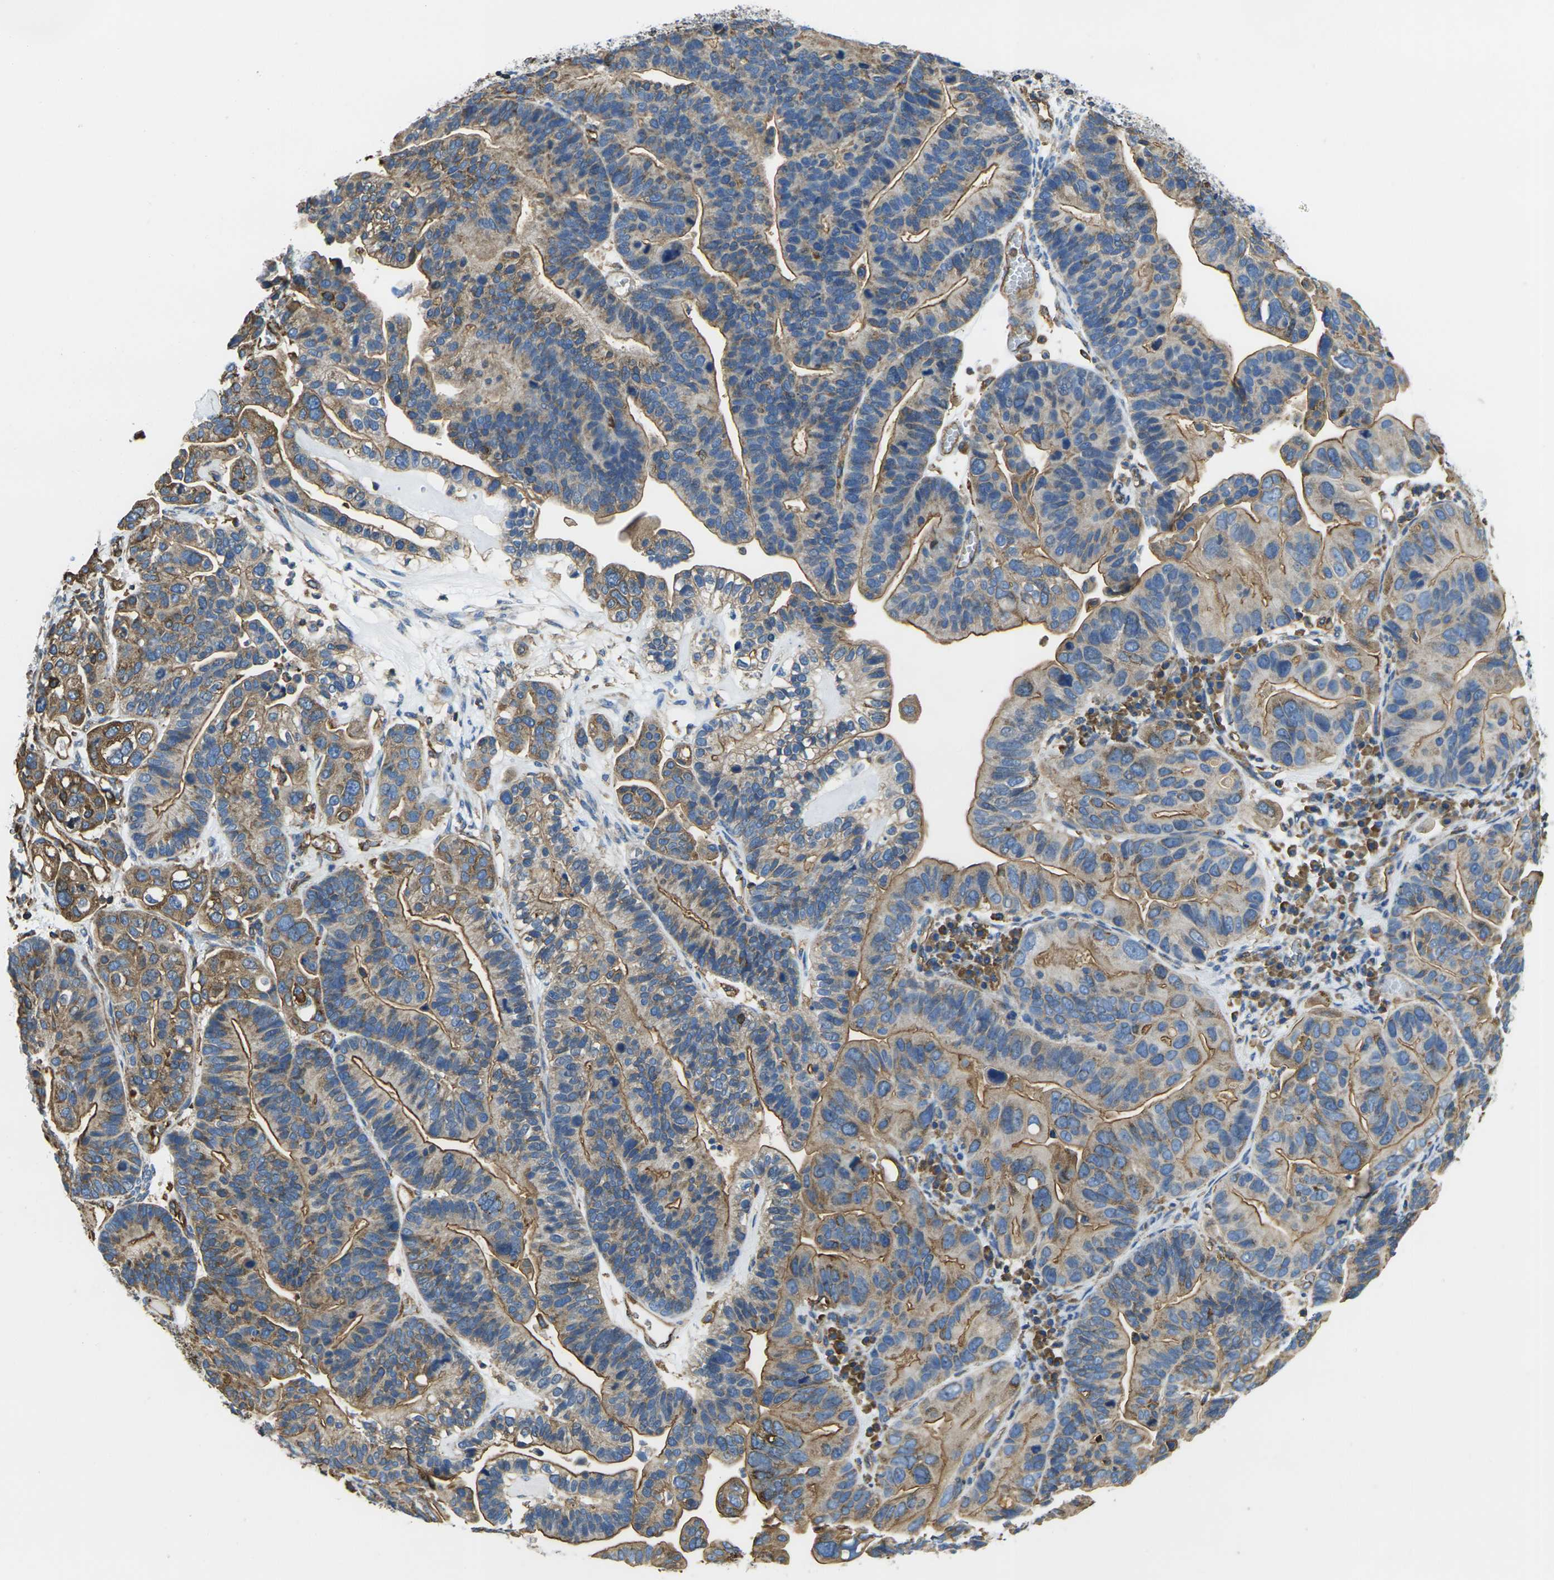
{"staining": {"intensity": "moderate", "quantity": ">75%", "location": "cytoplasmic/membranous"}, "tissue": "ovarian cancer", "cell_type": "Tumor cells", "image_type": "cancer", "snomed": [{"axis": "morphology", "description": "Cystadenocarcinoma, serous, NOS"}, {"axis": "topography", "description": "Ovary"}], "caption": "Ovarian serous cystadenocarcinoma was stained to show a protein in brown. There is medium levels of moderate cytoplasmic/membranous positivity in approximately >75% of tumor cells. The staining was performed using DAB to visualize the protein expression in brown, while the nuclei were stained in blue with hematoxylin (Magnification: 20x).", "gene": "FAM110D", "patient": {"sex": "female", "age": 56}}